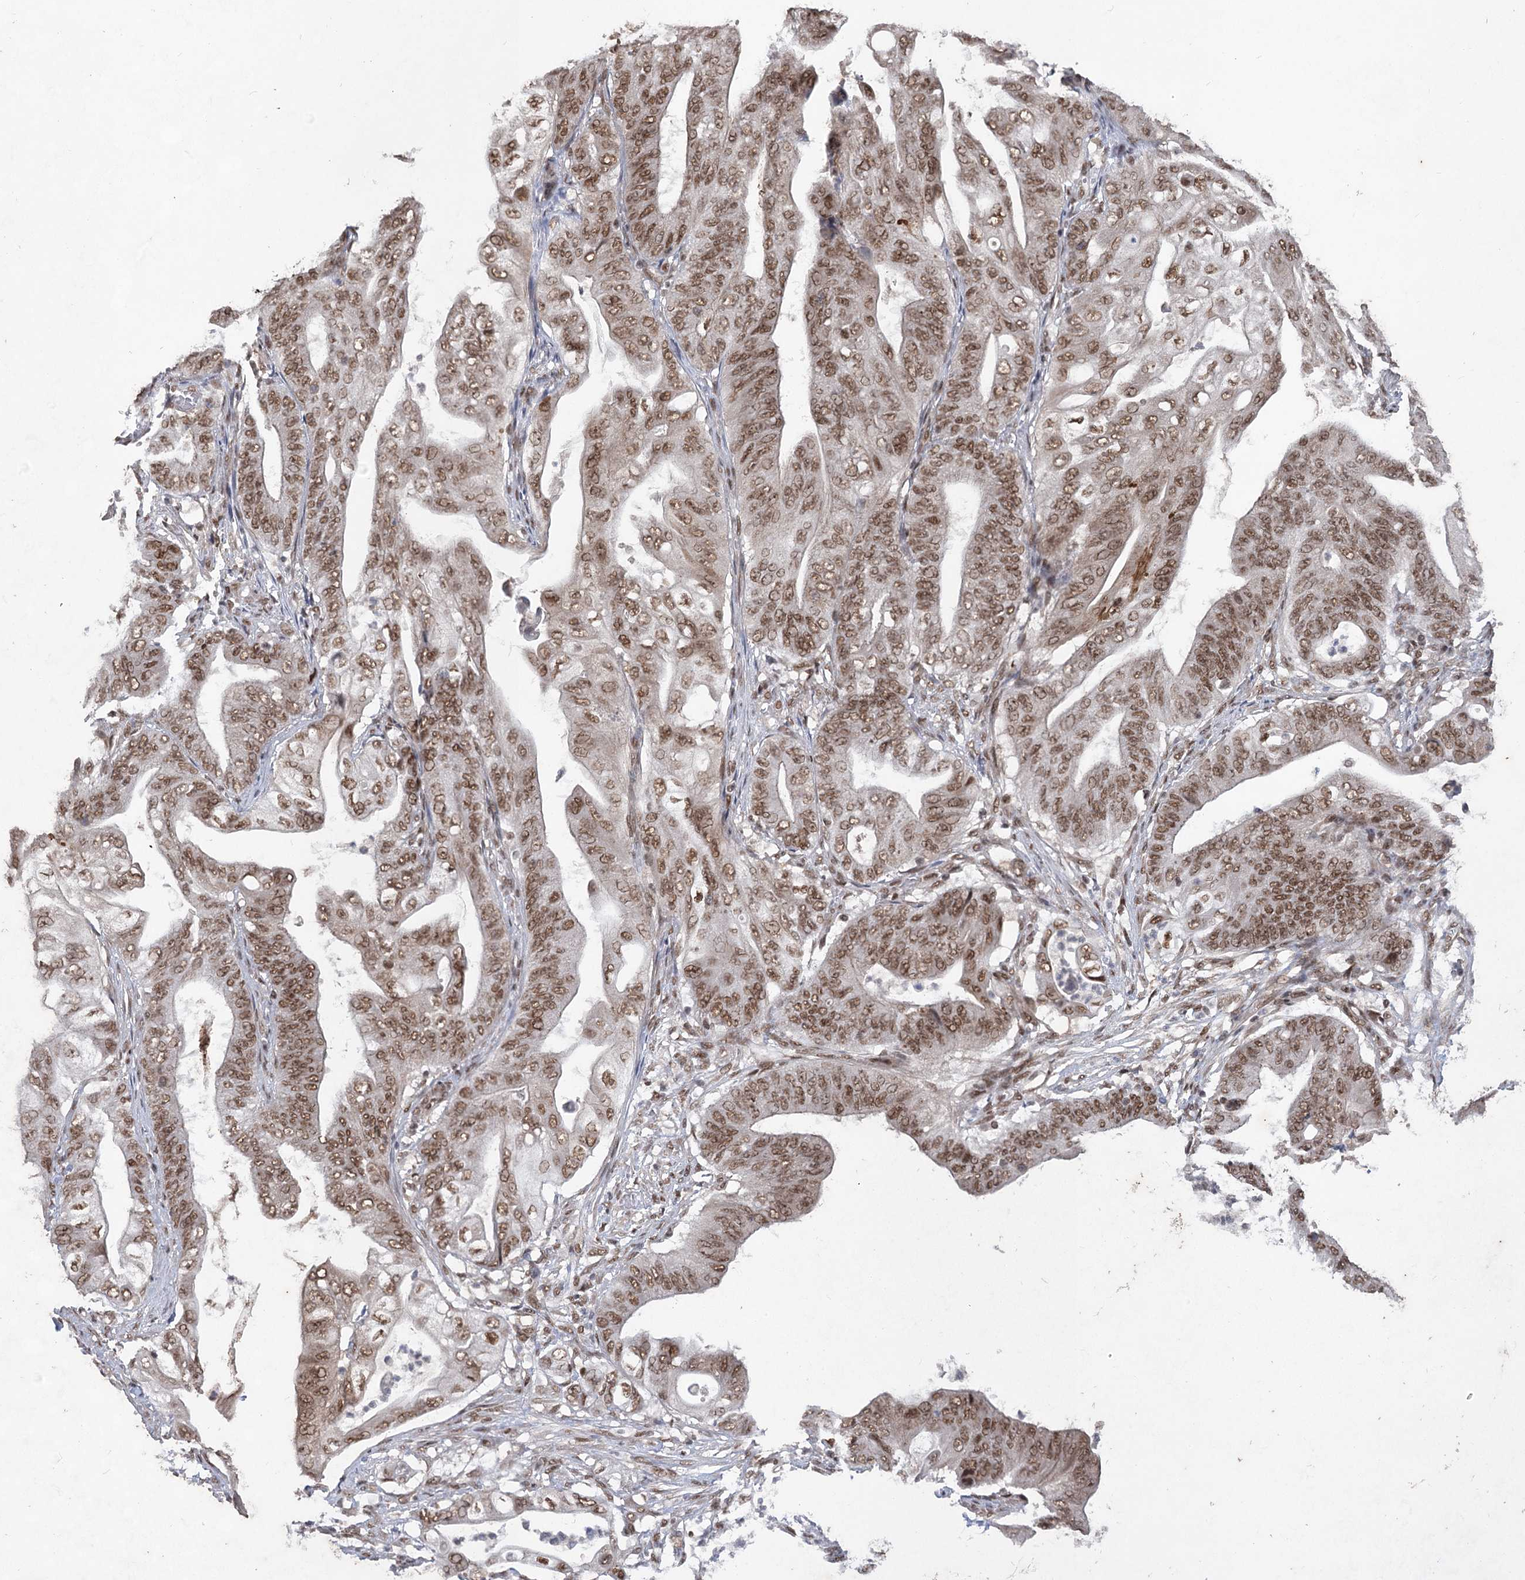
{"staining": {"intensity": "moderate", "quantity": ">75%", "location": "nuclear"}, "tissue": "stomach cancer", "cell_type": "Tumor cells", "image_type": "cancer", "snomed": [{"axis": "morphology", "description": "Adenocarcinoma, NOS"}, {"axis": "topography", "description": "Stomach"}], "caption": "Brown immunohistochemical staining in adenocarcinoma (stomach) exhibits moderate nuclear positivity in about >75% of tumor cells.", "gene": "ZCCHC8", "patient": {"sex": "female", "age": 73}}